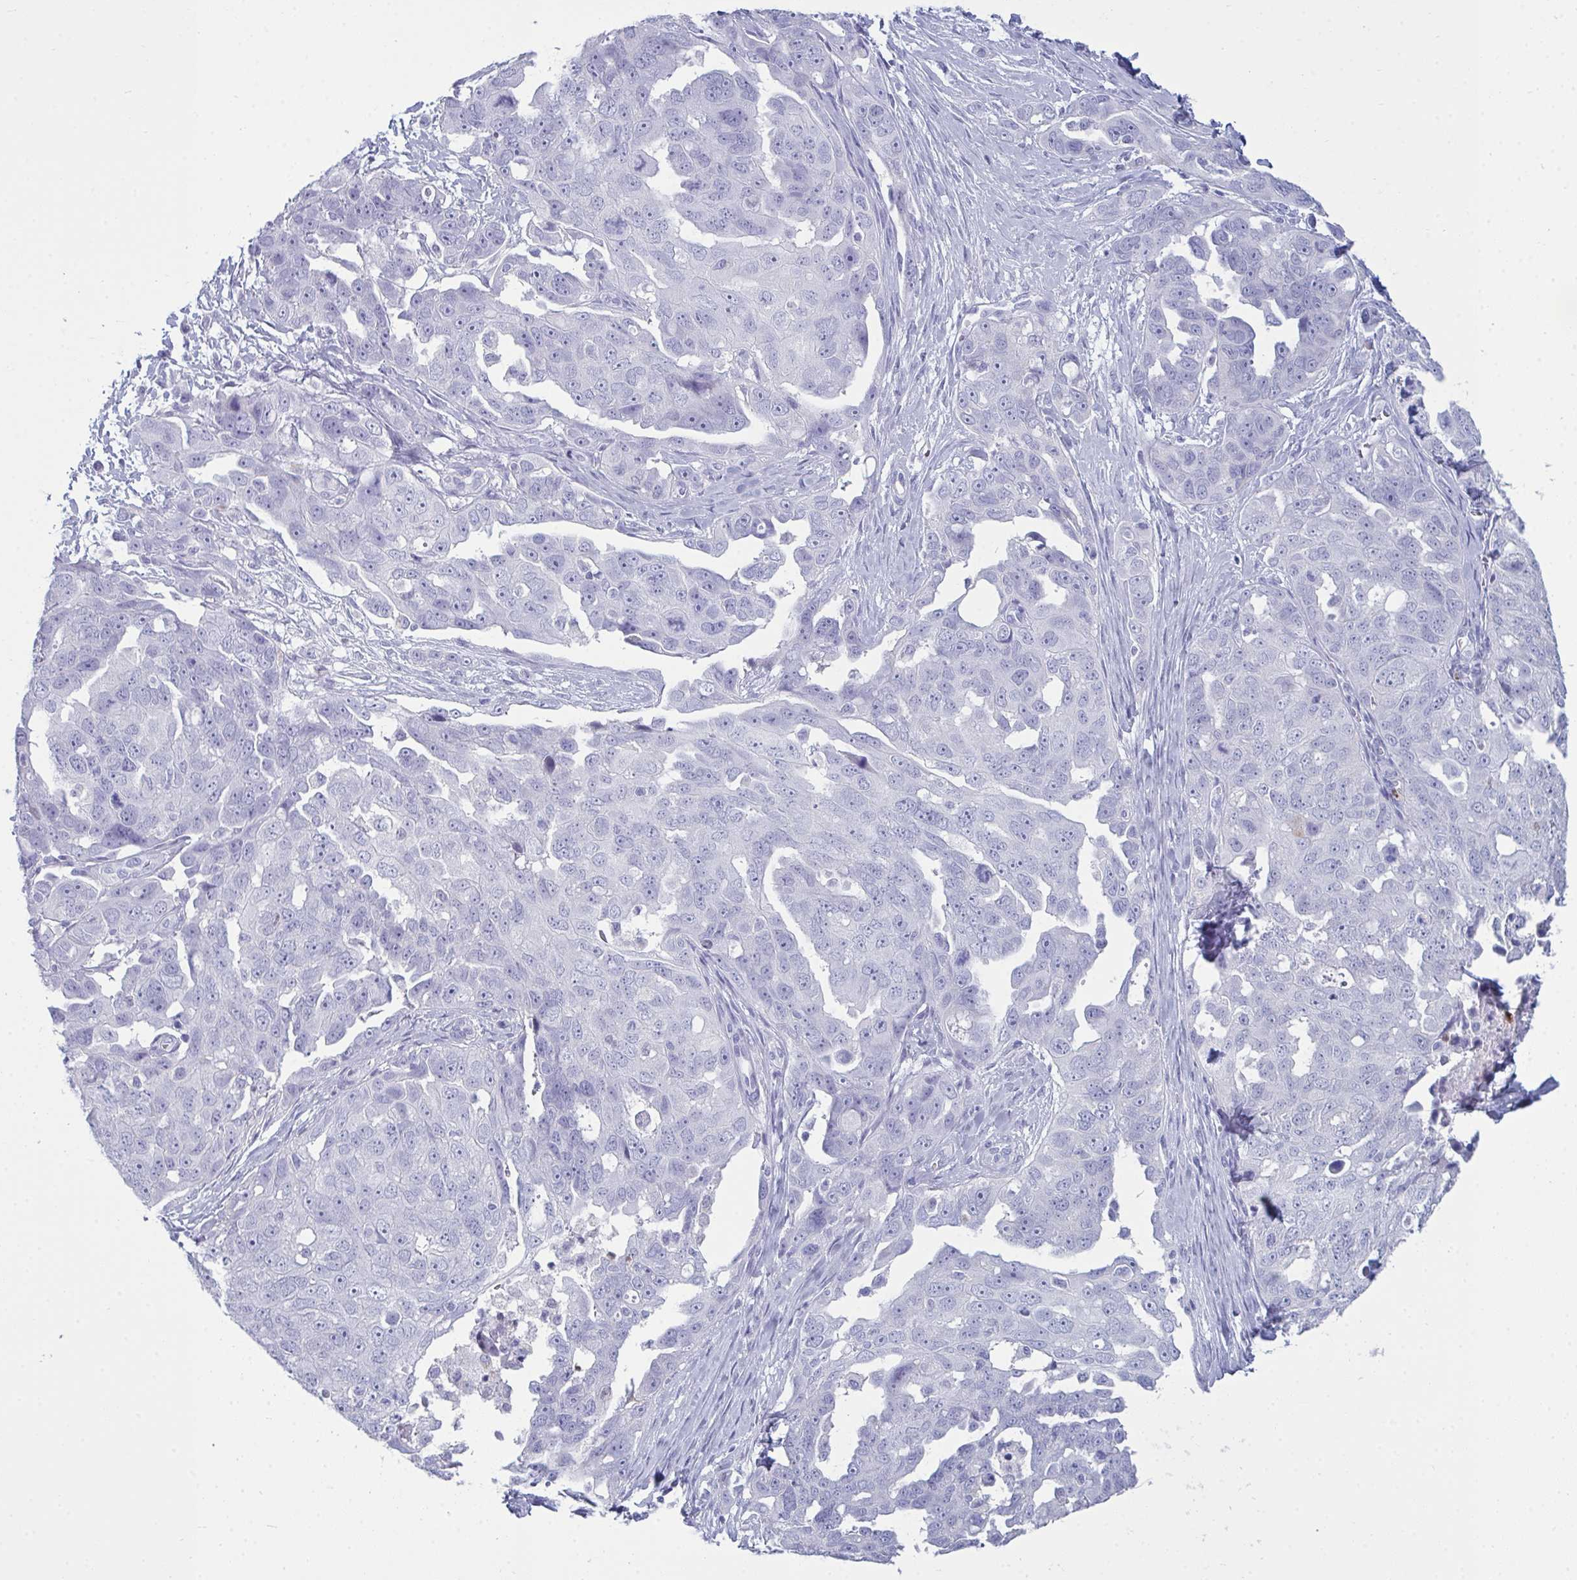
{"staining": {"intensity": "negative", "quantity": "none", "location": "none"}, "tissue": "ovarian cancer", "cell_type": "Tumor cells", "image_type": "cancer", "snomed": [{"axis": "morphology", "description": "Carcinoma, endometroid"}, {"axis": "topography", "description": "Ovary"}], "caption": "IHC histopathology image of neoplastic tissue: human endometroid carcinoma (ovarian) stained with DAB shows no significant protein positivity in tumor cells.", "gene": "SERPINB10", "patient": {"sex": "female", "age": 70}}